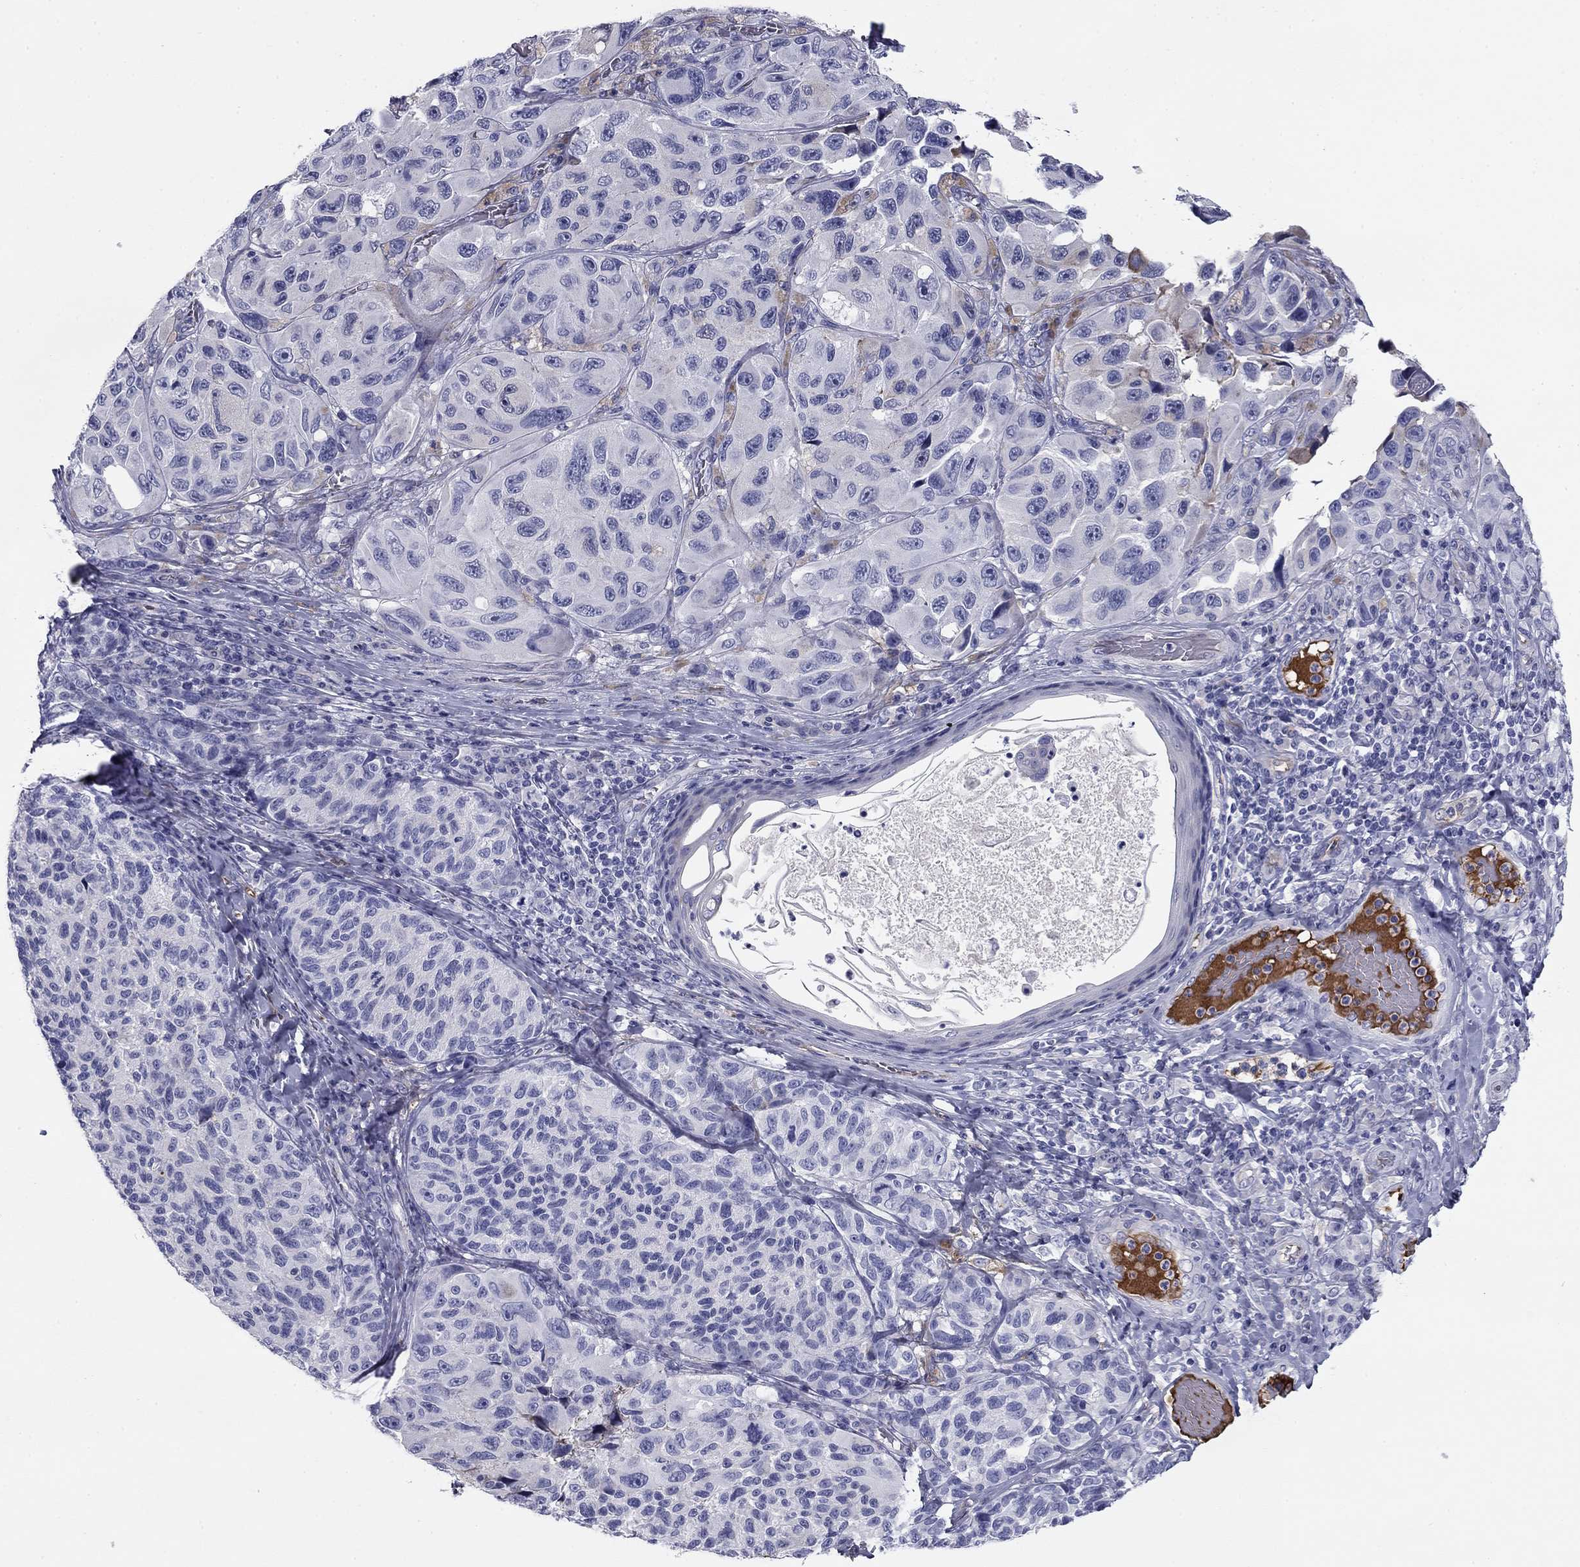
{"staining": {"intensity": "negative", "quantity": "none", "location": "none"}, "tissue": "melanoma", "cell_type": "Tumor cells", "image_type": "cancer", "snomed": [{"axis": "morphology", "description": "Malignant melanoma, NOS"}, {"axis": "topography", "description": "Skin"}], "caption": "The immunohistochemistry (IHC) histopathology image has no significant staining in tumor cells of malignant melanoma tissue.", "gene": "CPLX4", "patient": {"sex": "female", "age": 73}}